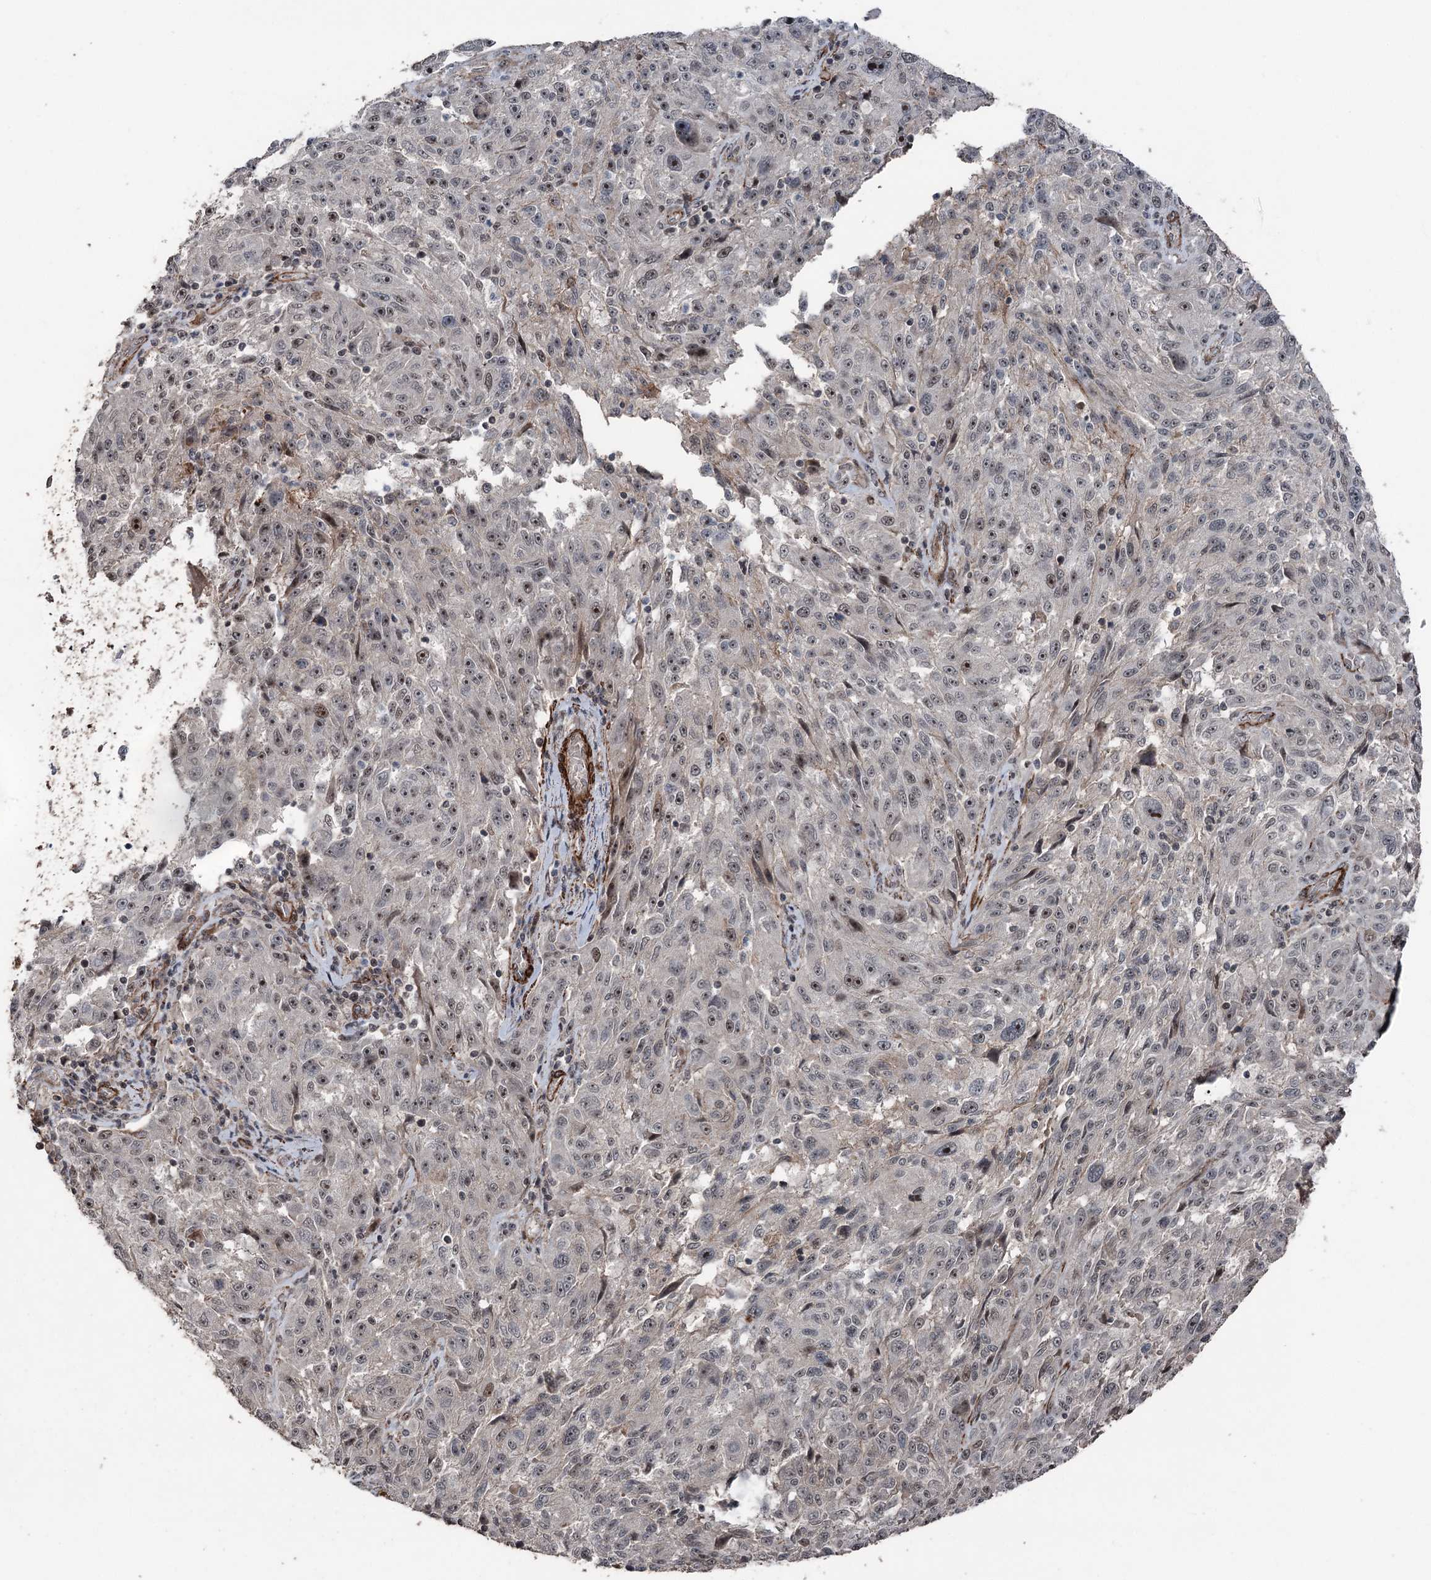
{"staining": {"intensity": "weak", "quantity": "25%-75%", "location": "nuclear"}, "tissue": "melanoma", "cell_type": "Tumor cells", "image_type": "cancer", "snomed": [{"axis": "morphology", "description": "Malignant melanoma, NOS"}, {"axis": "topography", "description": "Skin"}], "caption": "This image exhibits immunohistochemistry (IHC) staining of human melanoma, with low weak nuclear expression in approximately 25%-75% of tumor cells.", "gene": "CCDC82", "patient": {"sex": "male", "age": 53}}